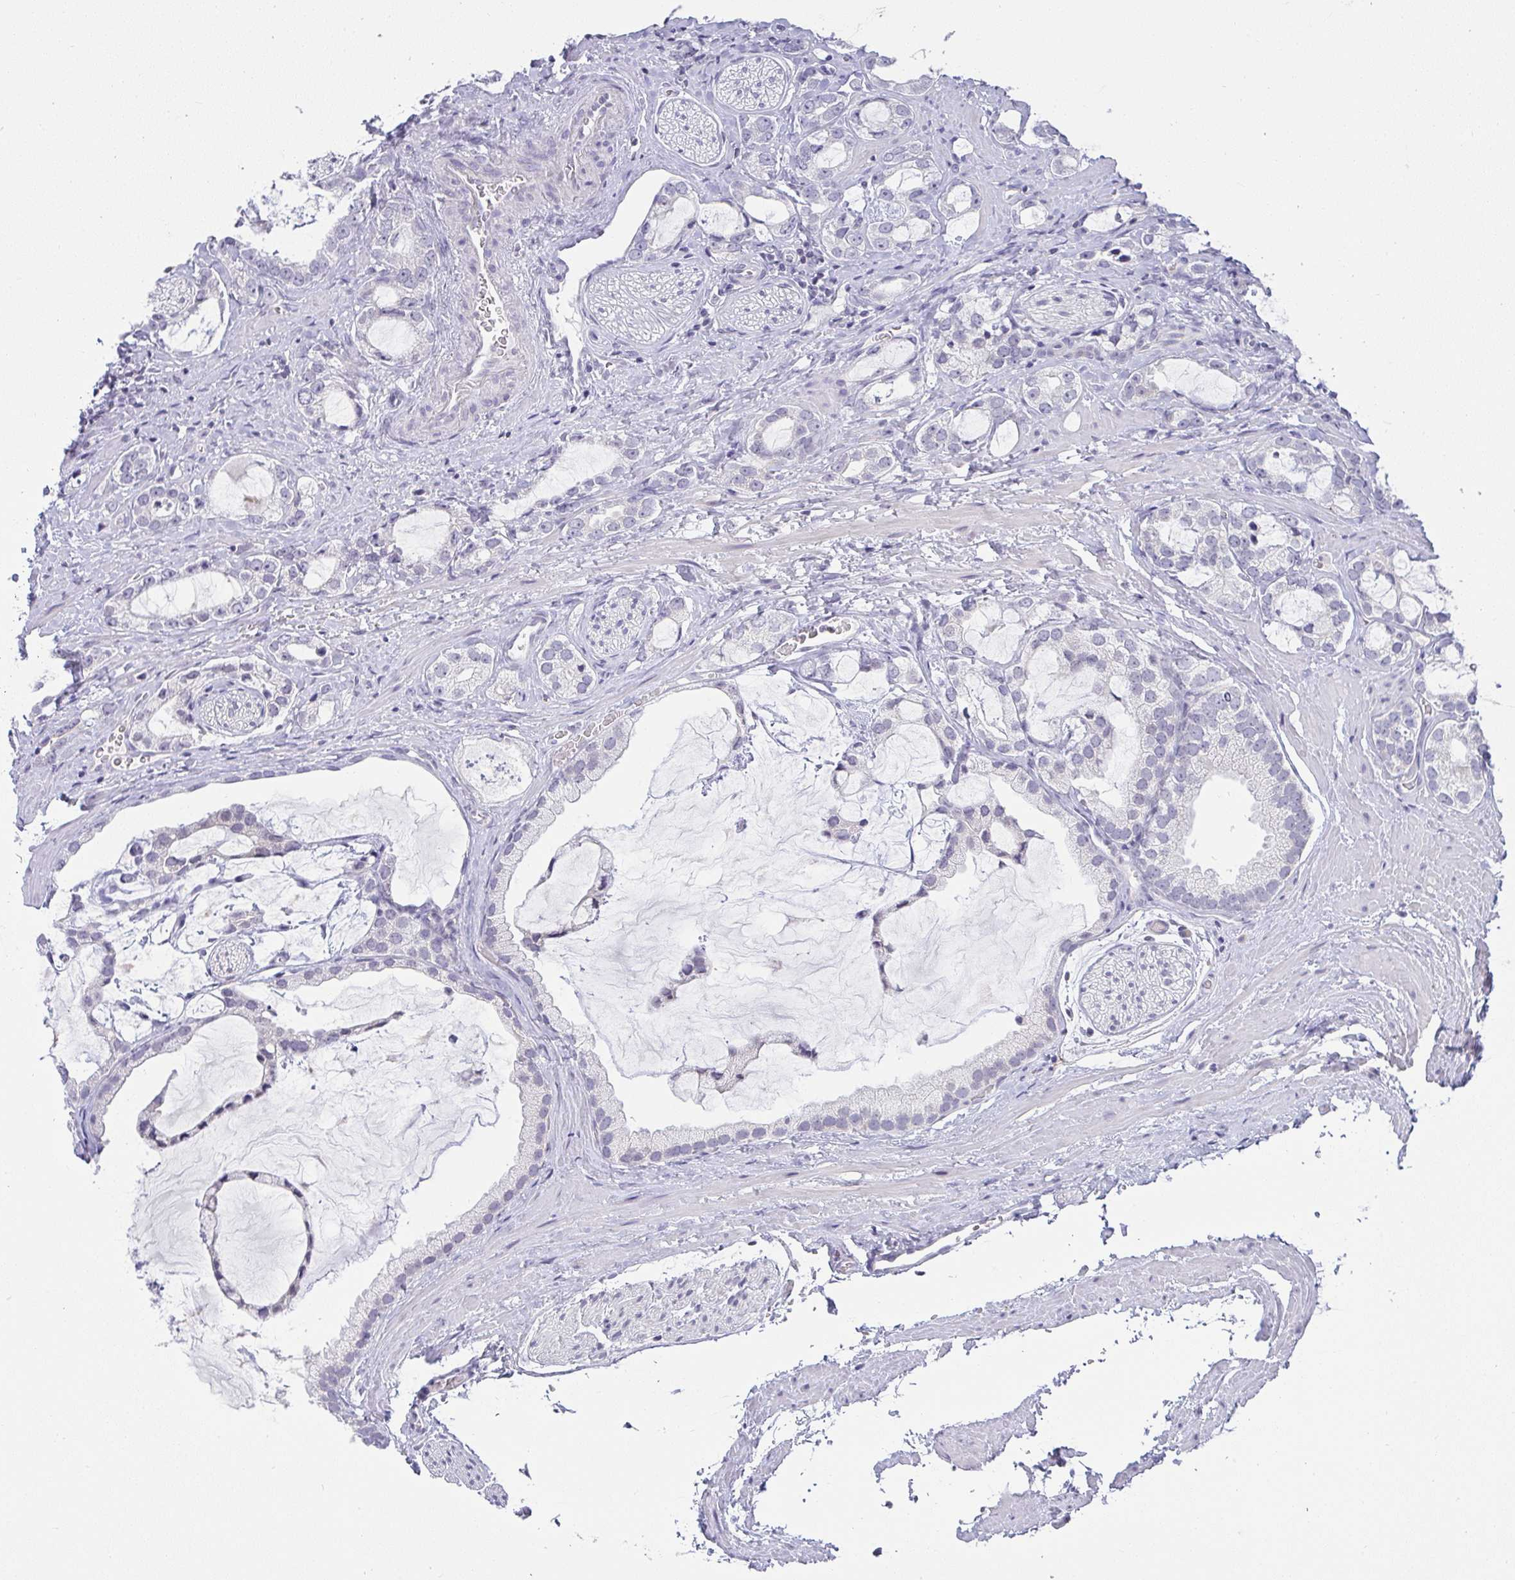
{"staining": {"intensity": "negative", "quantity": "none", "location": "none"}, "tissue": "prostate cancer", "cell_type": "Tumor cells", "image_type": "cancer", "snomed": [{"axis": "morphology", "description": "Adenocarcinoma, Medium grade"}, {"axis": "topography", "description": "Prostate"}], "caption": "Tumor cells show no significant protein staining in prostate adenocarcinoma (medium-grade). (Stains: DAB (3,3'-diaminobenzidine) immunohistochemistry (IHC) with hematoxylin counter stain, Microscopy: brightfield microscopy at high magnification).", "gene": "CACNA1S", "patient": {"sex": "male", "age": 57}}